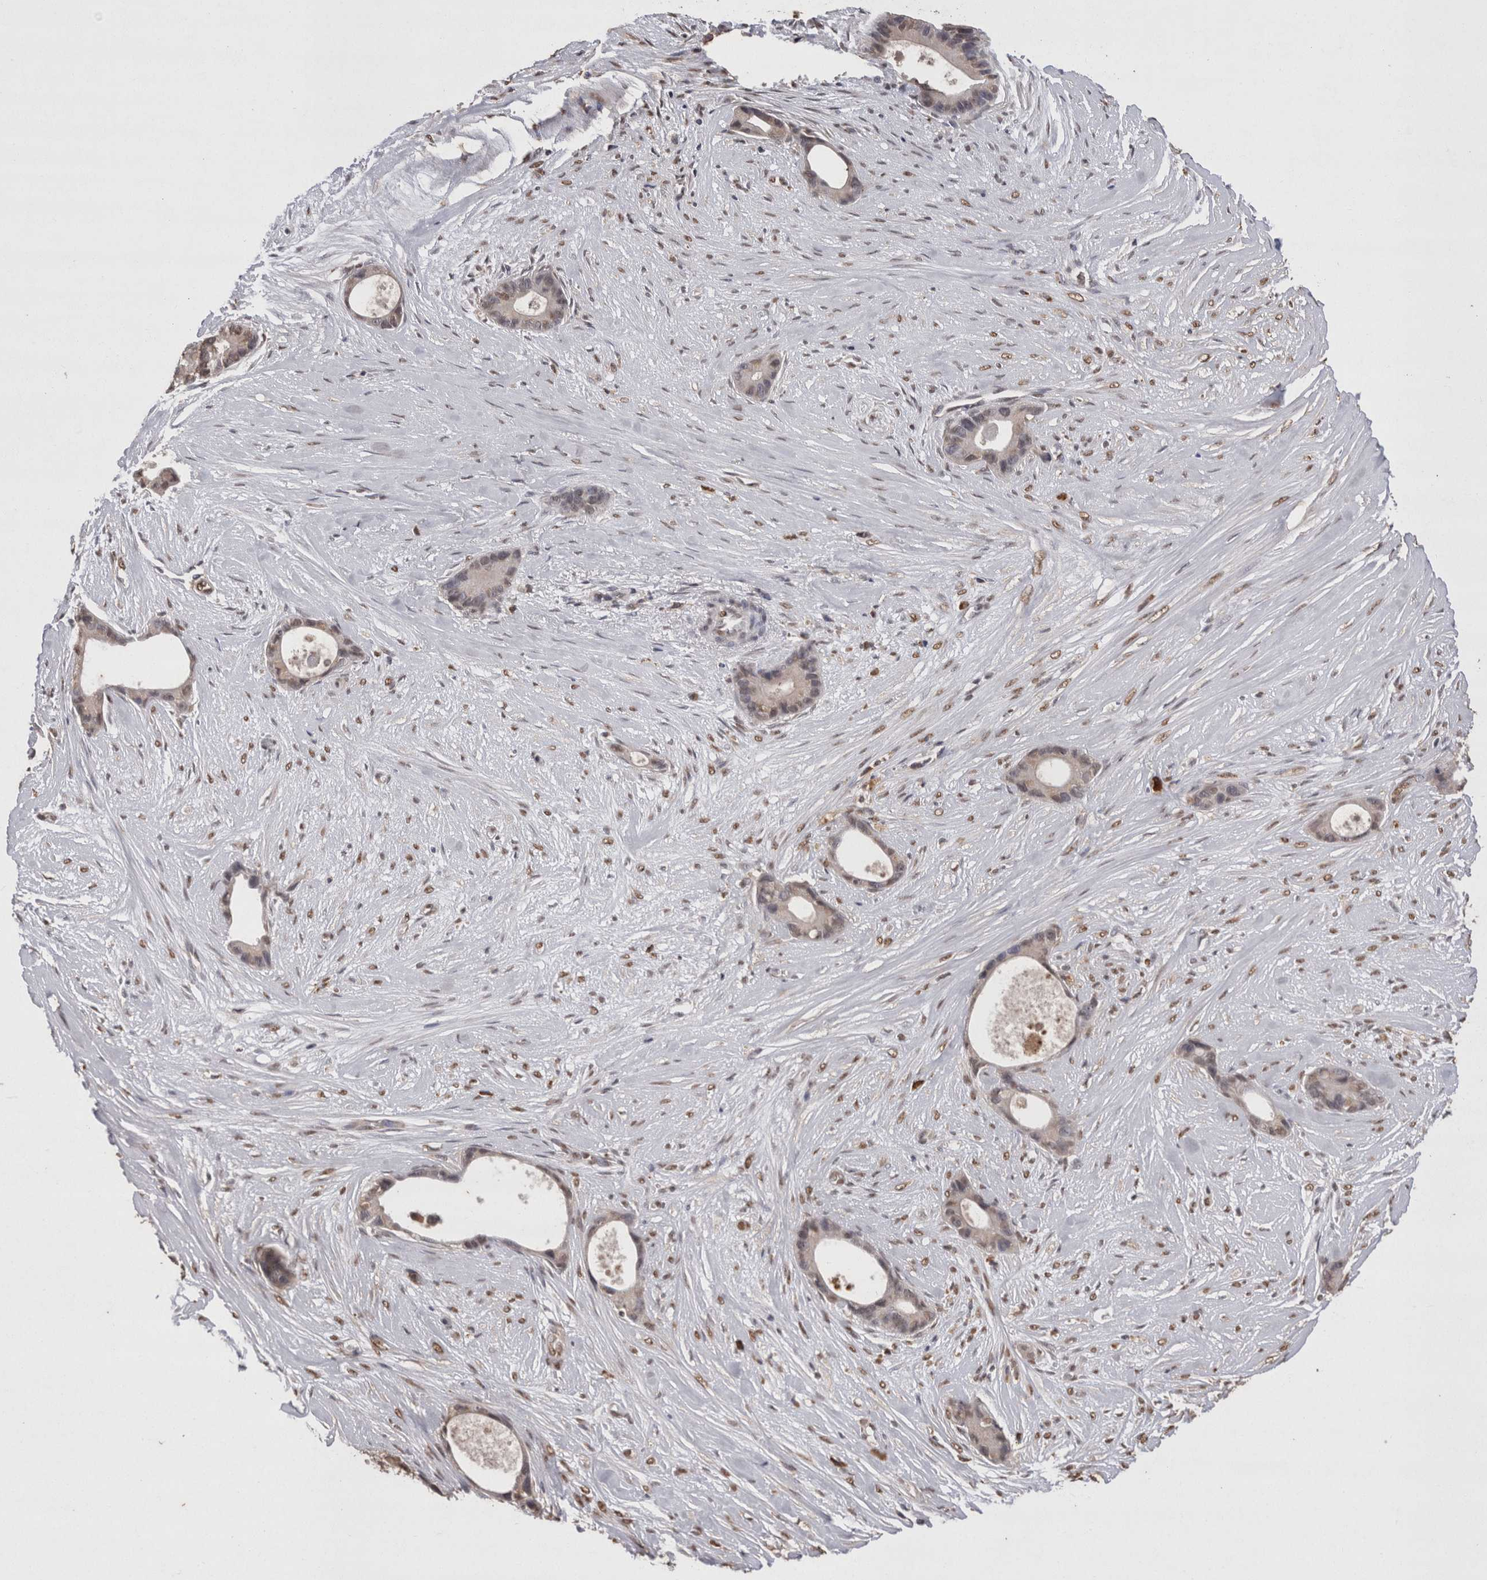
{"staining": {"intensity": "weak", "quantity": "<25%", "location": "nuclear"}, "tissue": "liver cancer", "cell_type": "Tumor cells", "image_type": "cancer", "snomed": [{"axis": "morphology", "description": "Cholangiocarcinoma"}, {"axis": "topography", "description": "Liver"}], "caption": "Protein analysis of liver cancer (cholangiocarcinoma) demonstrates no significant expression in tumor cells.", "gene": "GRK5", "patient": {"sex": "female", "age": 55}}